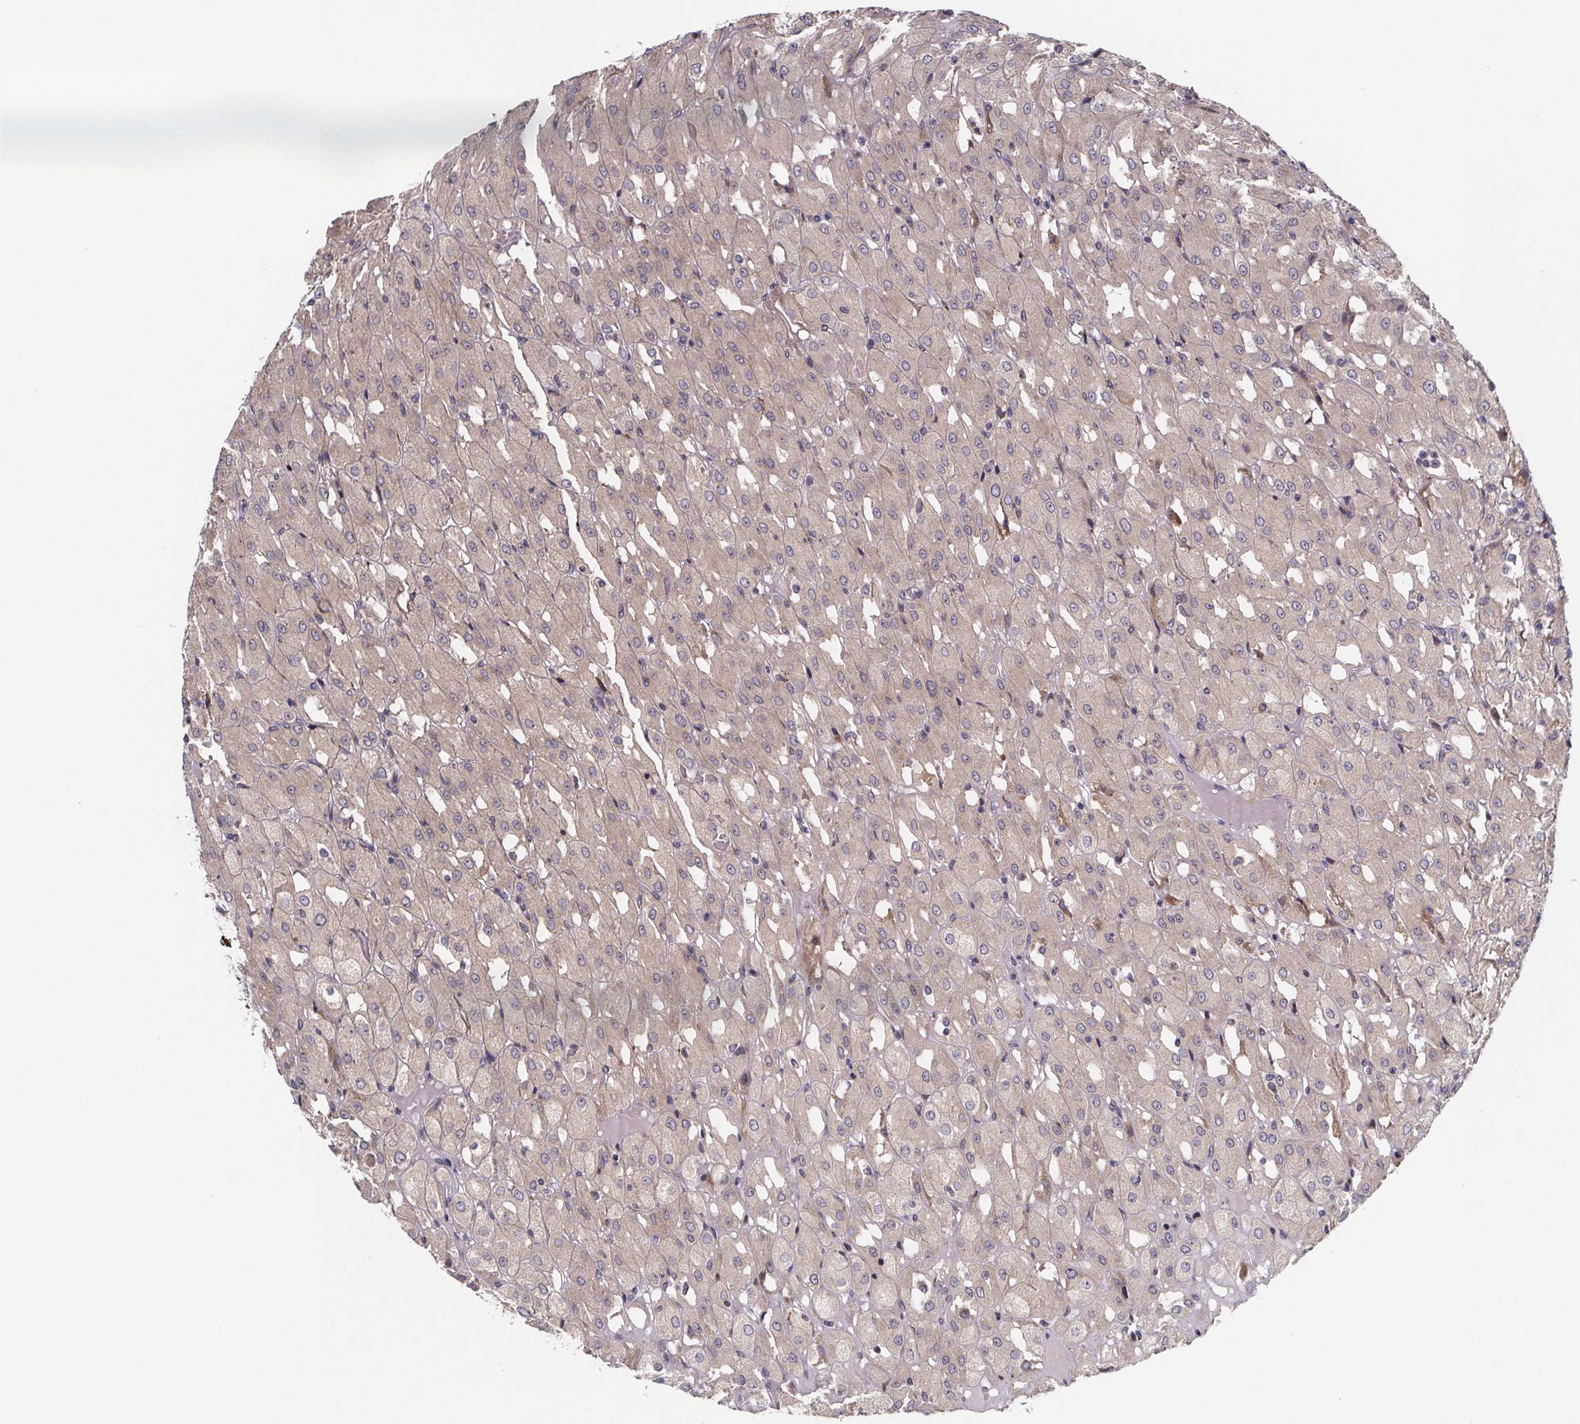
{"staining": {"intensity": "negative", "quantity": "none", "location": "none"}, "tissue": "renal cancer", "cell_type": "Tumor cells", "image_type": "cancer", "snomed": [{"axis": "morphology", "description": "Adenocarcinoma, NOS"}, {"axis": "topography", "description": "Kidney"}], "caption": "There is no significant positivity in tumor cells of renal cancer (adenocarcinoma). The staining was performed using DAB (3,3'-diaminobenzidine) to visualize the protein expression in brown, while the nuclei were stained in blue with hematoxylin (Magnification: 20x).", "gene": "NDST1", "patient": {"sex": "male", "age": 72}}